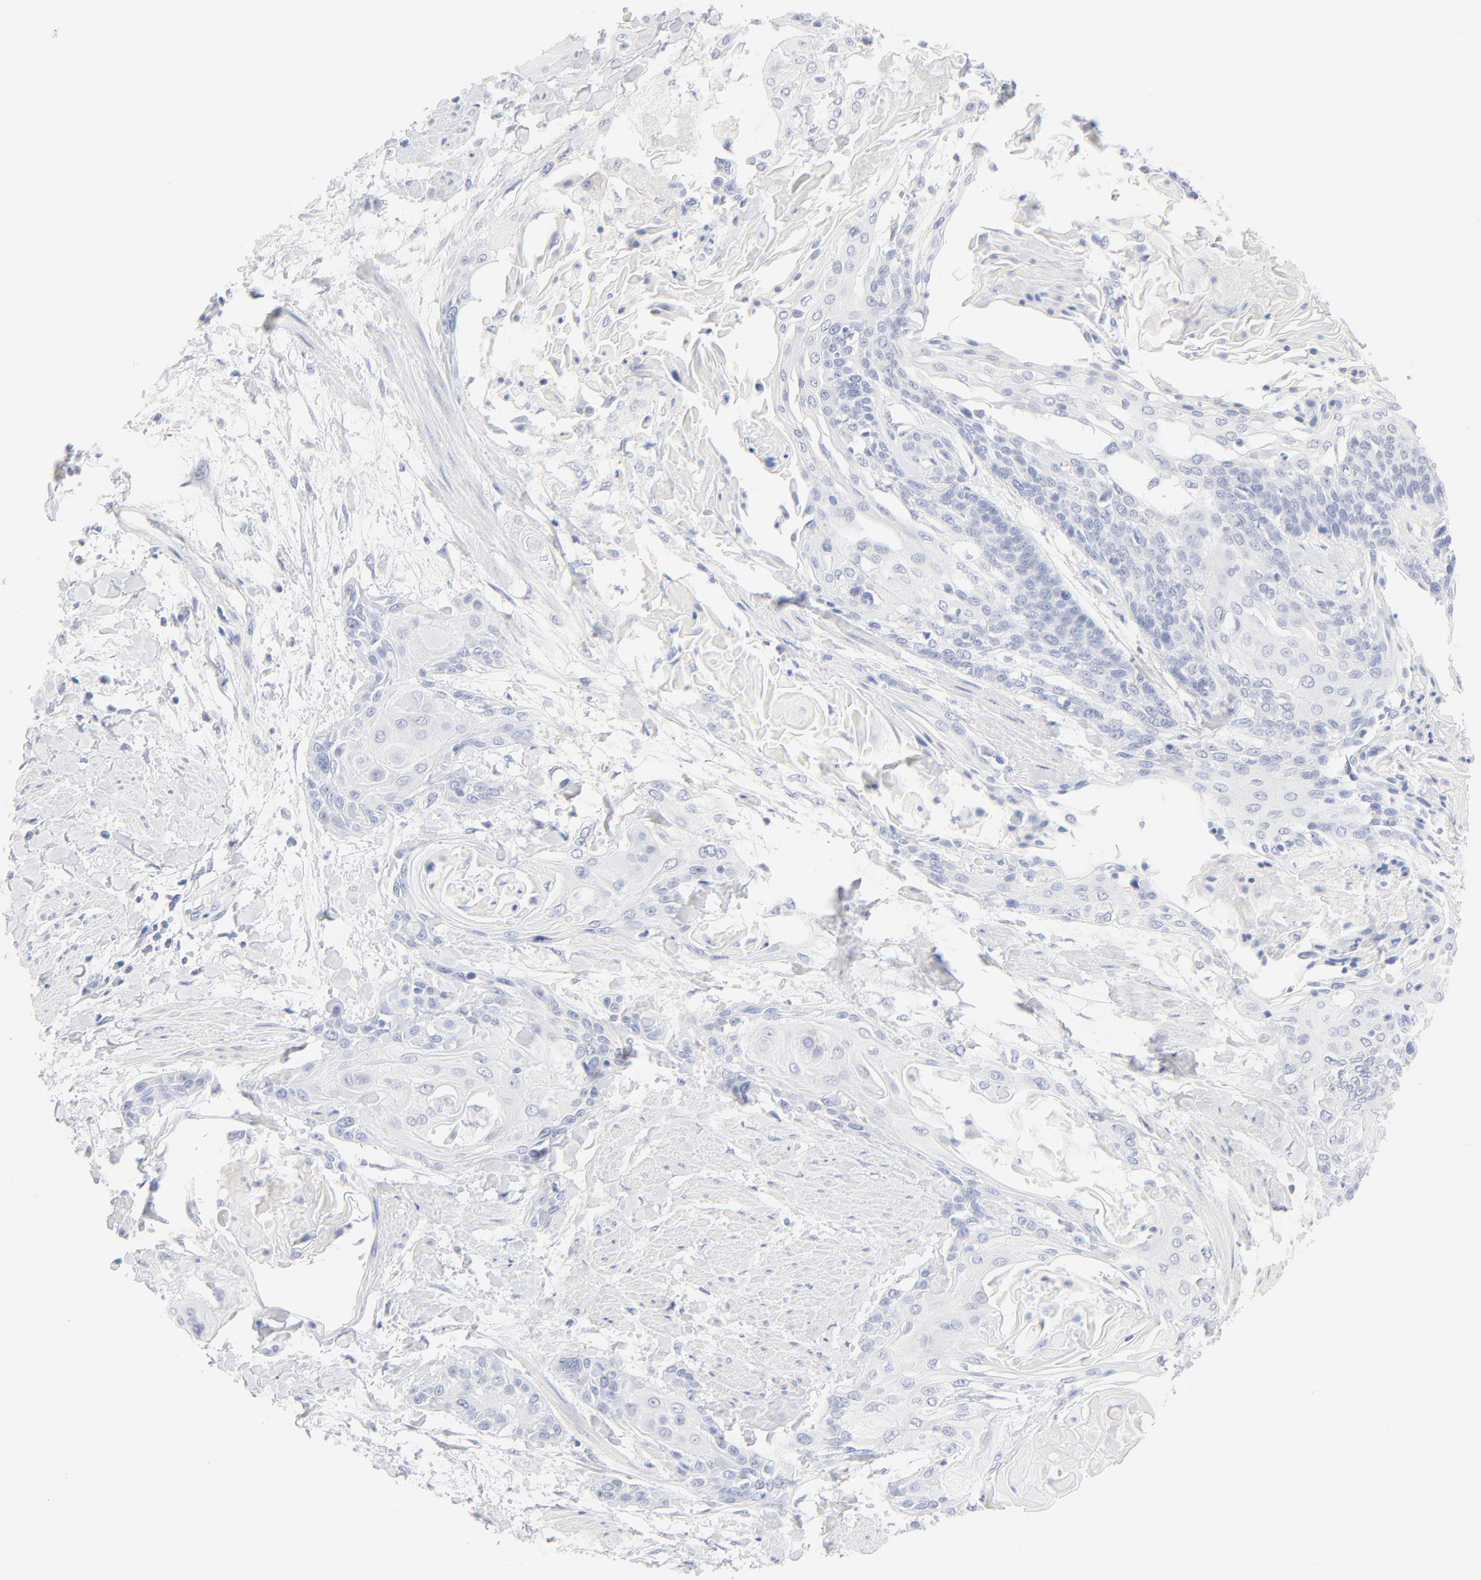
{"staining": {"intensity": "negative", "quantity": "none", "location": "none"}, "tissue": "cervical cancer", "cell_type": "Tumor cells", "image_type": "cancer", "snomed": [{"axis": "morphology", "description": "Squamous cell carcinoma, NOS"}, {"axis": "topography", "description": "Cervix"}], "caption": "High power microscopy image of an immunohistochemistry (IHC) image of cervical cancer, revealing no significant staining in tumor cells. (Immunohistochemistry (ihc), brightfield microscopy, high magnification).", "gene": "ONECUT1", "patient": {"sex": "female", "age": 57}}